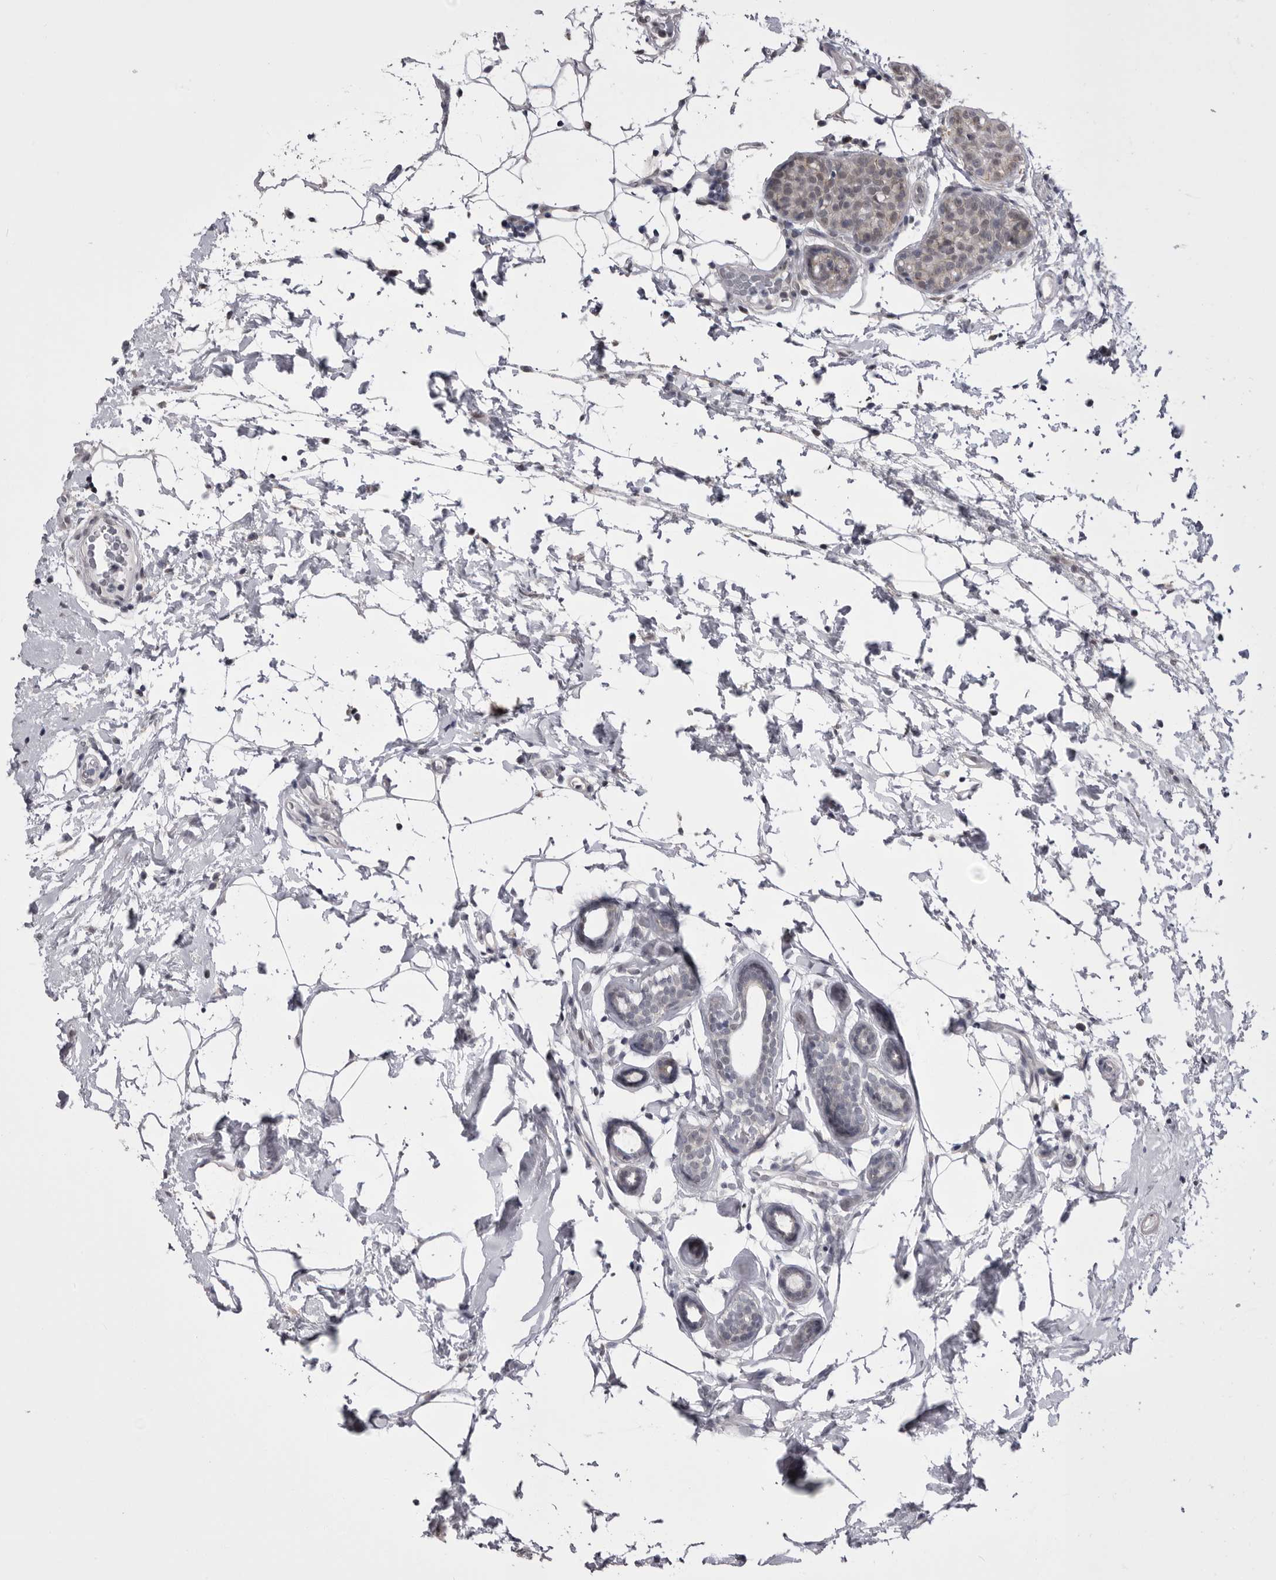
{"staining": {"intensity": "weak", "quantity": "<25%", "location": "cytoplasmic/membranous,nuclear"}, "tissue": "breast cancer", "cell_type": "Tumor cells", "image_type": "cancer", "snomed": [{"axis": "morphology", "description": "Lobular carcinoma"}, {"axis": "topography", "description": "Breast"}], "caption": "Tumor cells are negative for protein expression in human breast lobular carcinoma. The staining is performed using DAB (3,3'-diaminobenzidine) brown chromogen with nuclei counter-stained in using hematoxylin.", "gene": "PRPF3", "patient": {"sex": "female", "age": 50}}